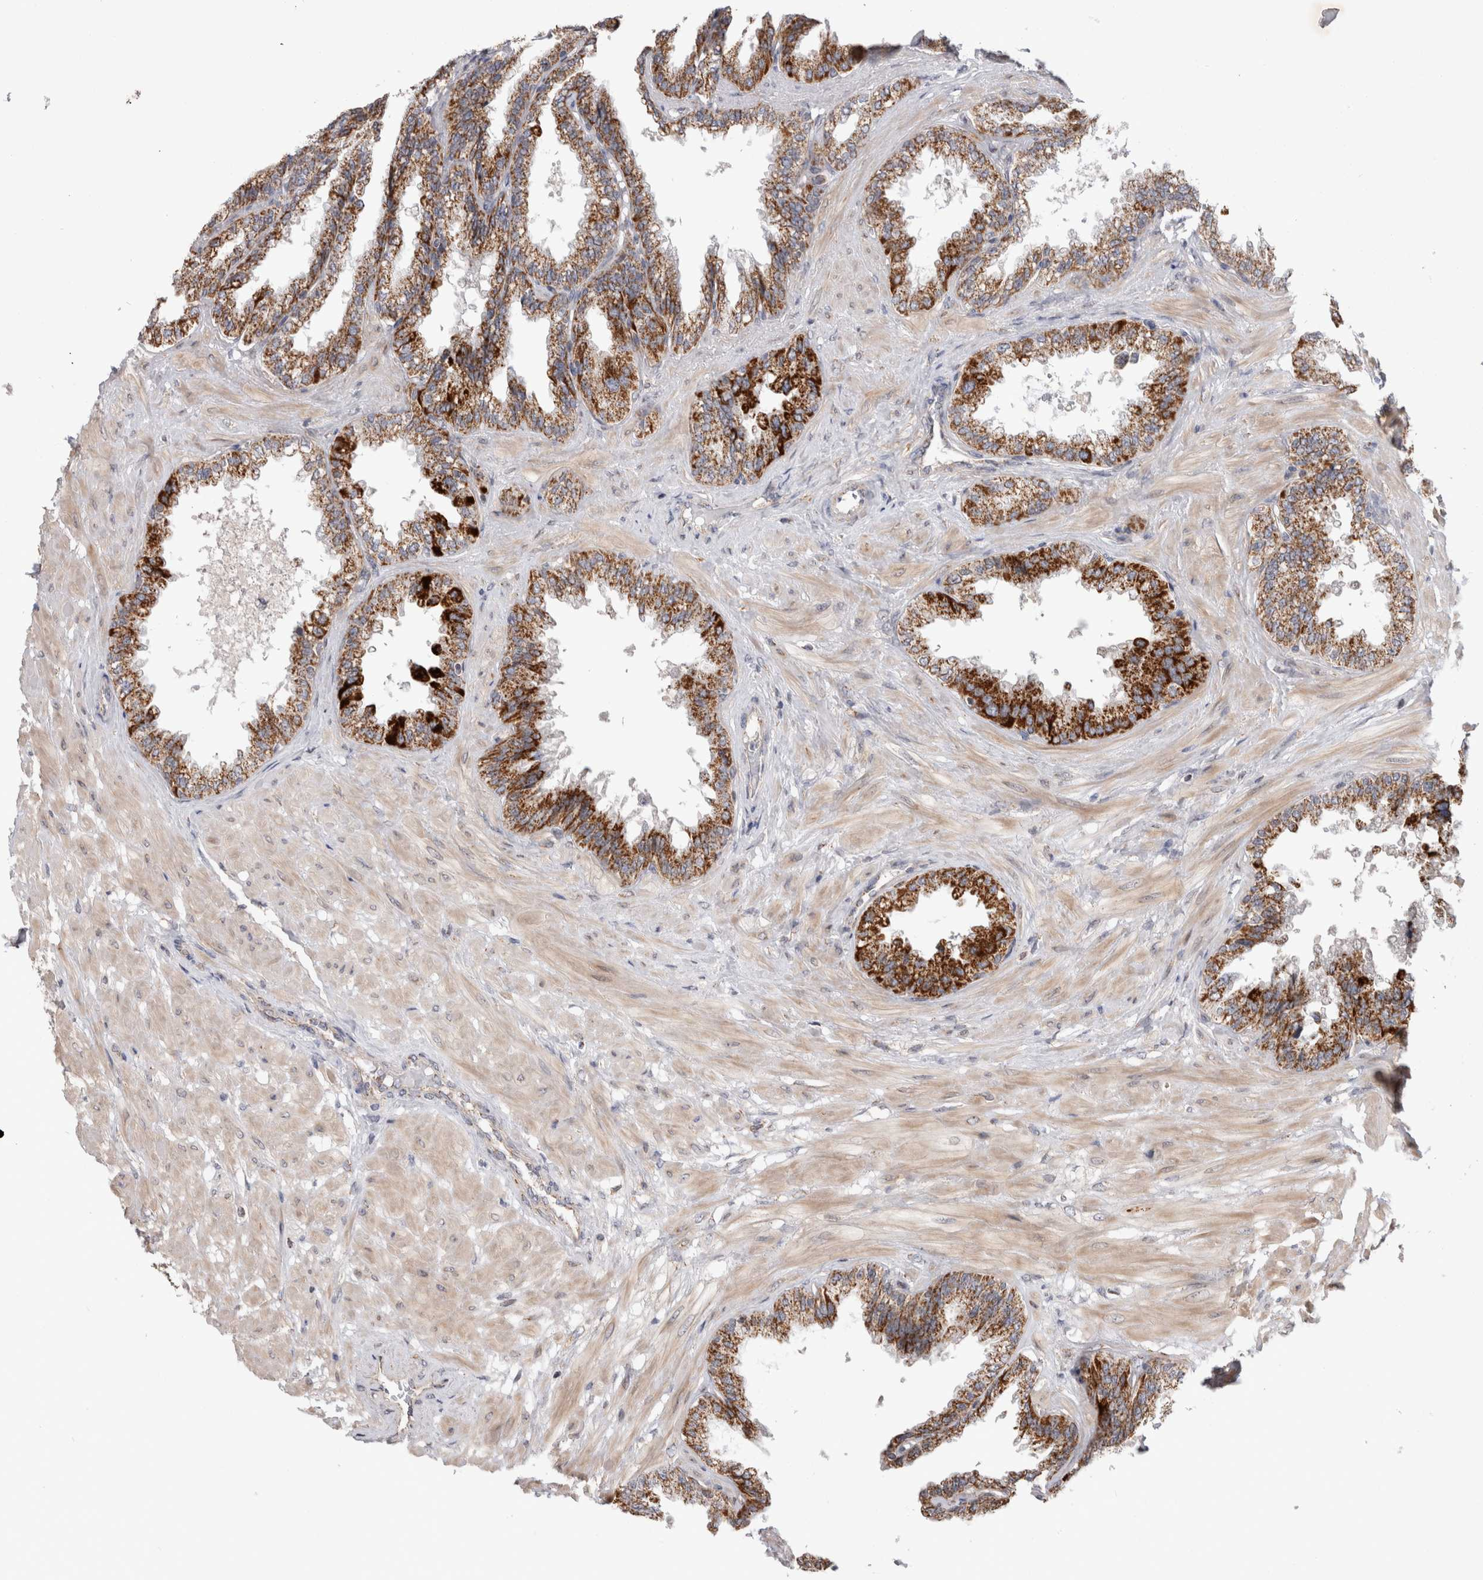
{"staining": {"intensity": "strong", "quantity": ">75%", "location": "cytoplasmic/membranous"}, "tissue": "seminal vesicle", "cell_type": "Glandular cells", "image_type": "normal", "snomed": [{"axis": "morphology", "description": "Normal tissue, NOS"}, {"axis": "topography", "description": "Seminal veicle"}], "caption": "Immunohistochemistry (DAB (3,3'-diaminobenzidine)) staining of normal human seminal vesicle displays strong cytoplasmic/membranous protein expression in approximately >75% of glandular cells. (Stains: DAB in brown, nuclei in blue, Microscopy: brightfield microscopy at high magnification).", "gene": "MRPL37", "patient": {"sex": "male", "age": 46}}